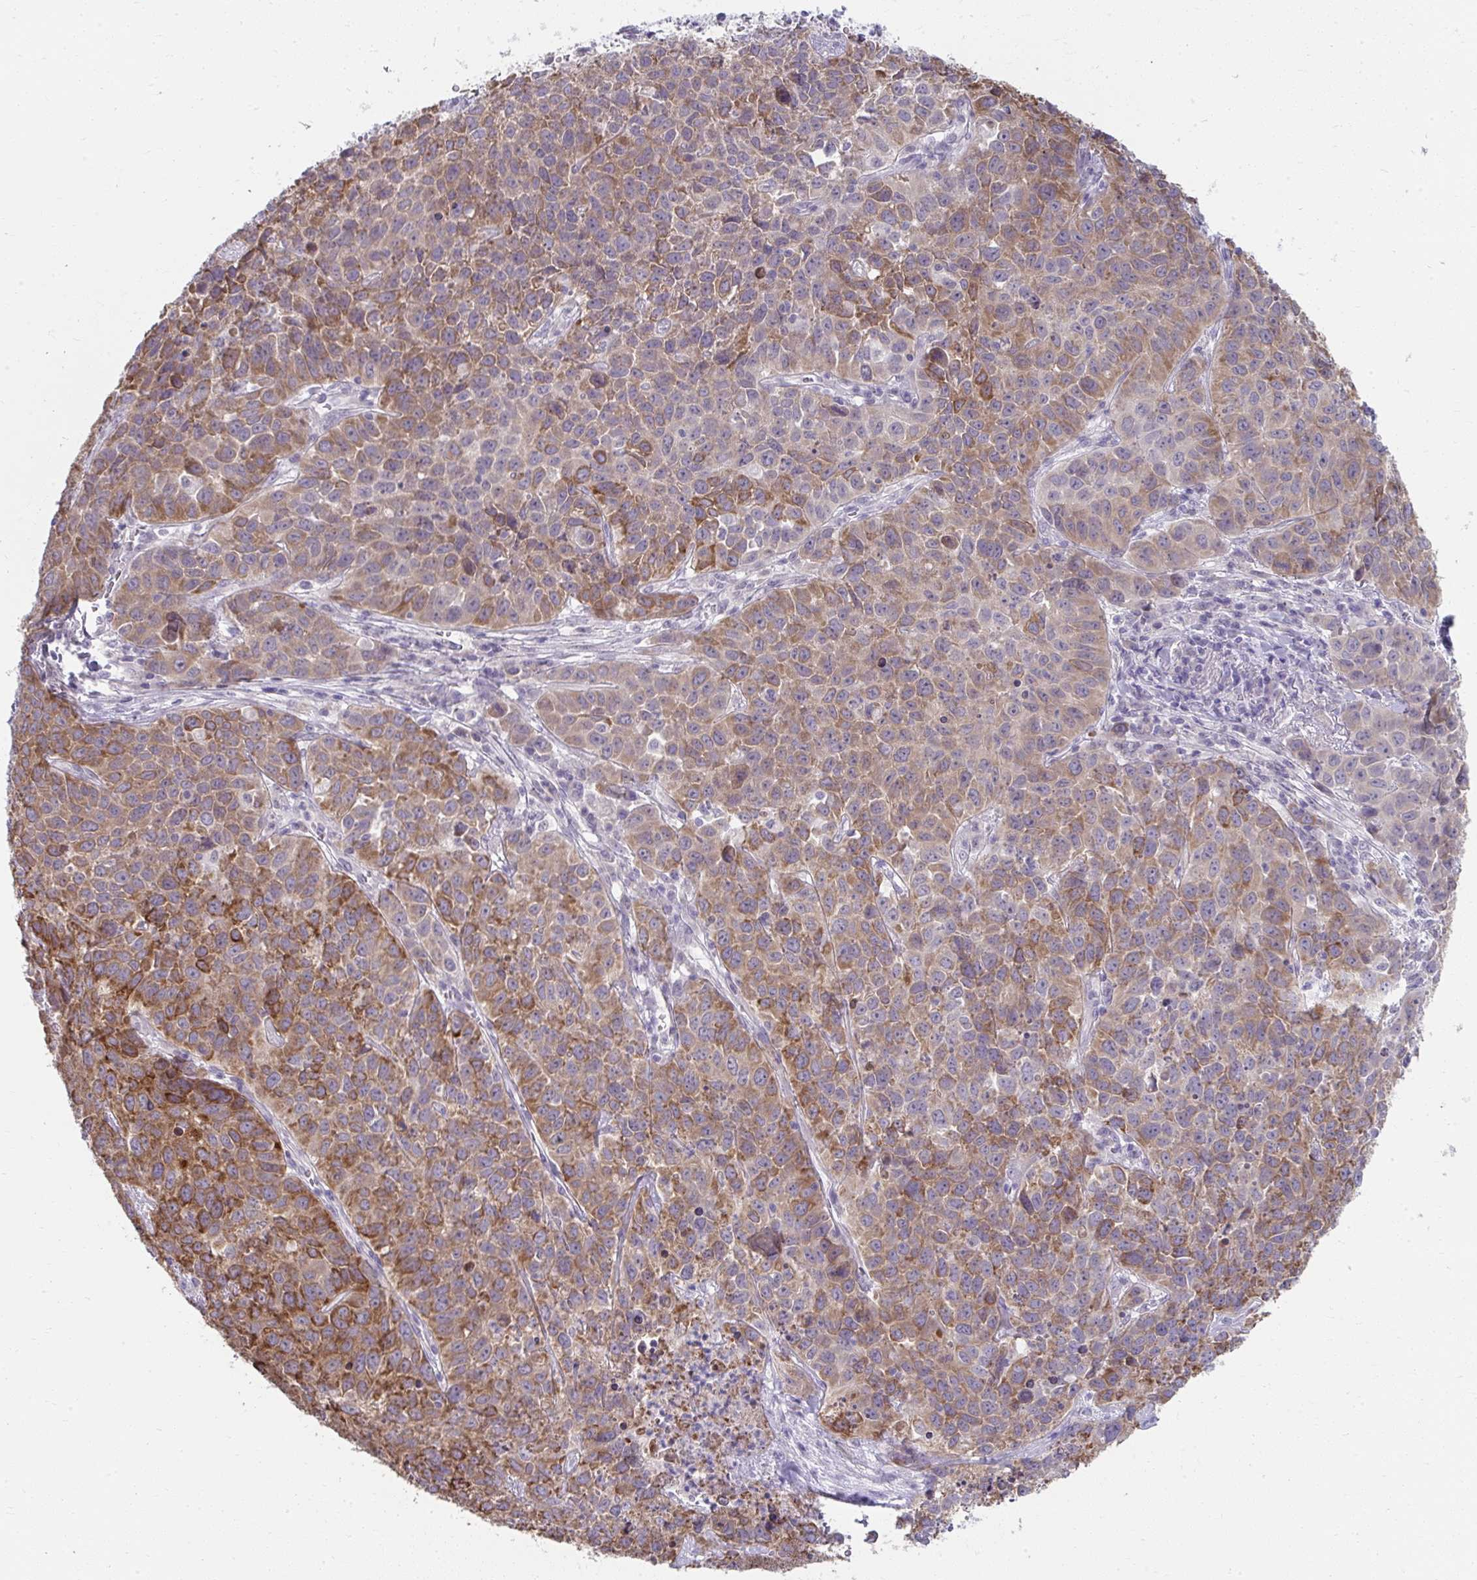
{"staining": {"intensity": "moderate", "quantity": ">75%", "location": "cytoplasmic/membranous"}, "tissue": "lung cancer", "cell_type": "Tumor cells", "image_type": "cancer", "snomed": [{"axis": "morphology", "description": "Squamous cell carcinoma, NOS"}, {"axis": "topography", "description": "Lung"}], "caption": "Tumor cells reveal medium levels of moderate cytoplasmic/membranous staining in approximately >75% of cells in human lung cancer.", "gene": "UGT3A2", "patient": {"sex": "male", "age": 76}}